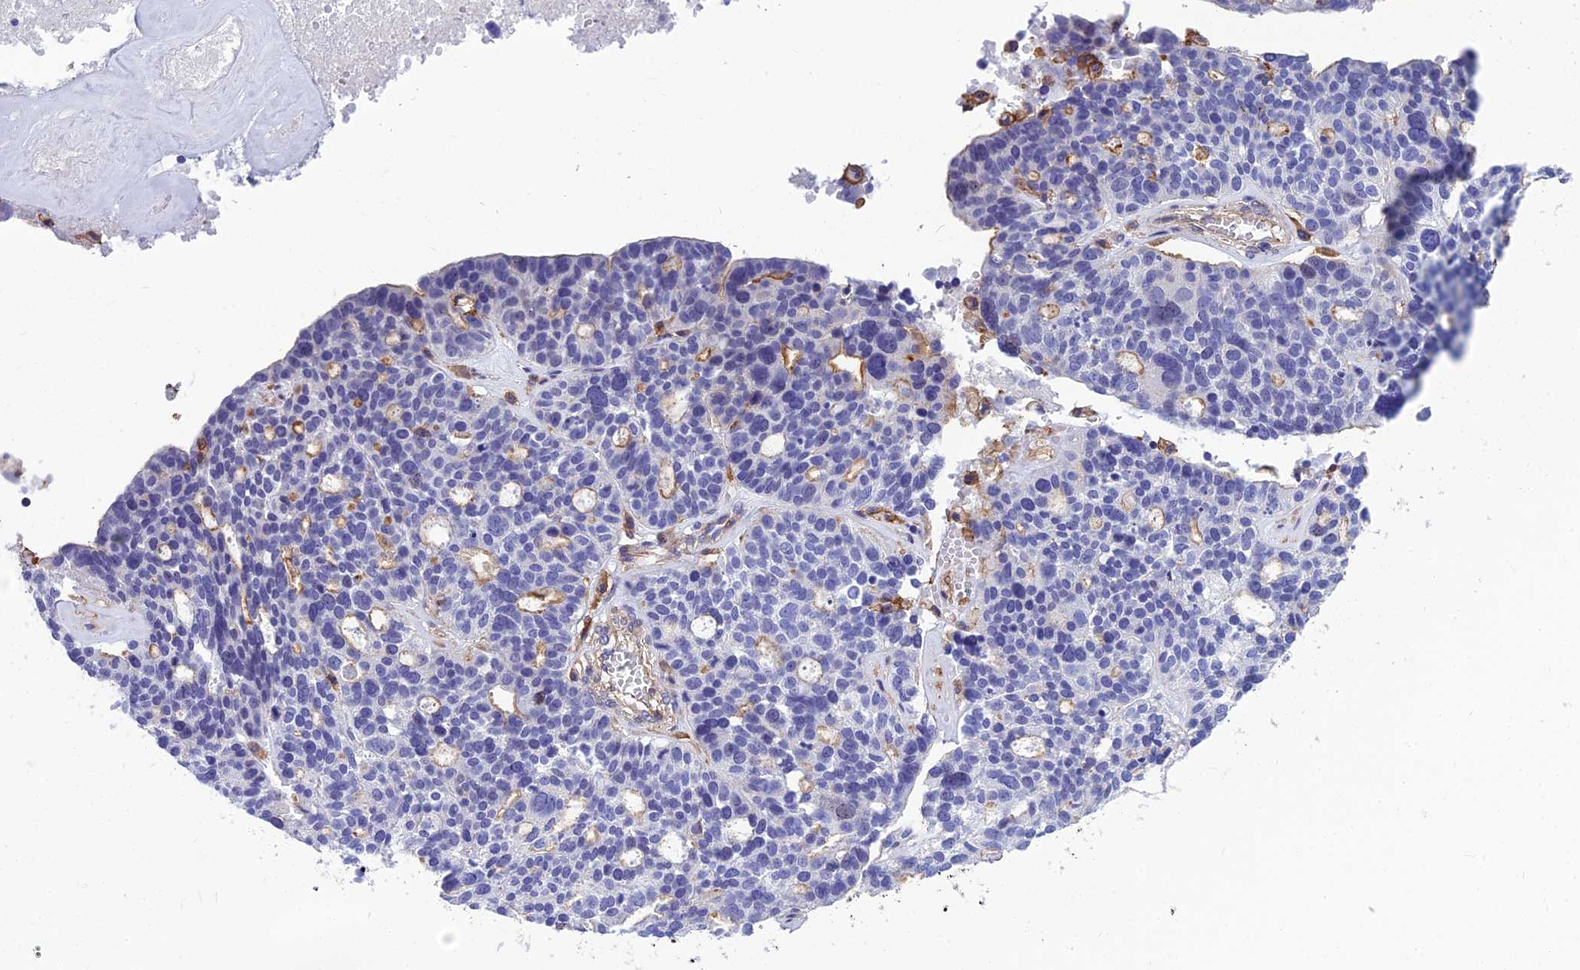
{"staining": {"intensity": "negative", "quantity": "none", "location": "none"}, "tissue": "ovarian cancer", "cell_type": "Tumor cells", "image_type": "cancer", "snomed": [{"axis": "morphology", "description": "Cystadenocarcinoma, serous, NOS"}, {"axis": "topography", "description": "Ovary"}], "caption": "DAB immunohistochemical staining of human ovarian cancer displays no significant expression in tumor cells.", "gene": "PPP1R18", "patient": {"sex": "female", "age": 59}}